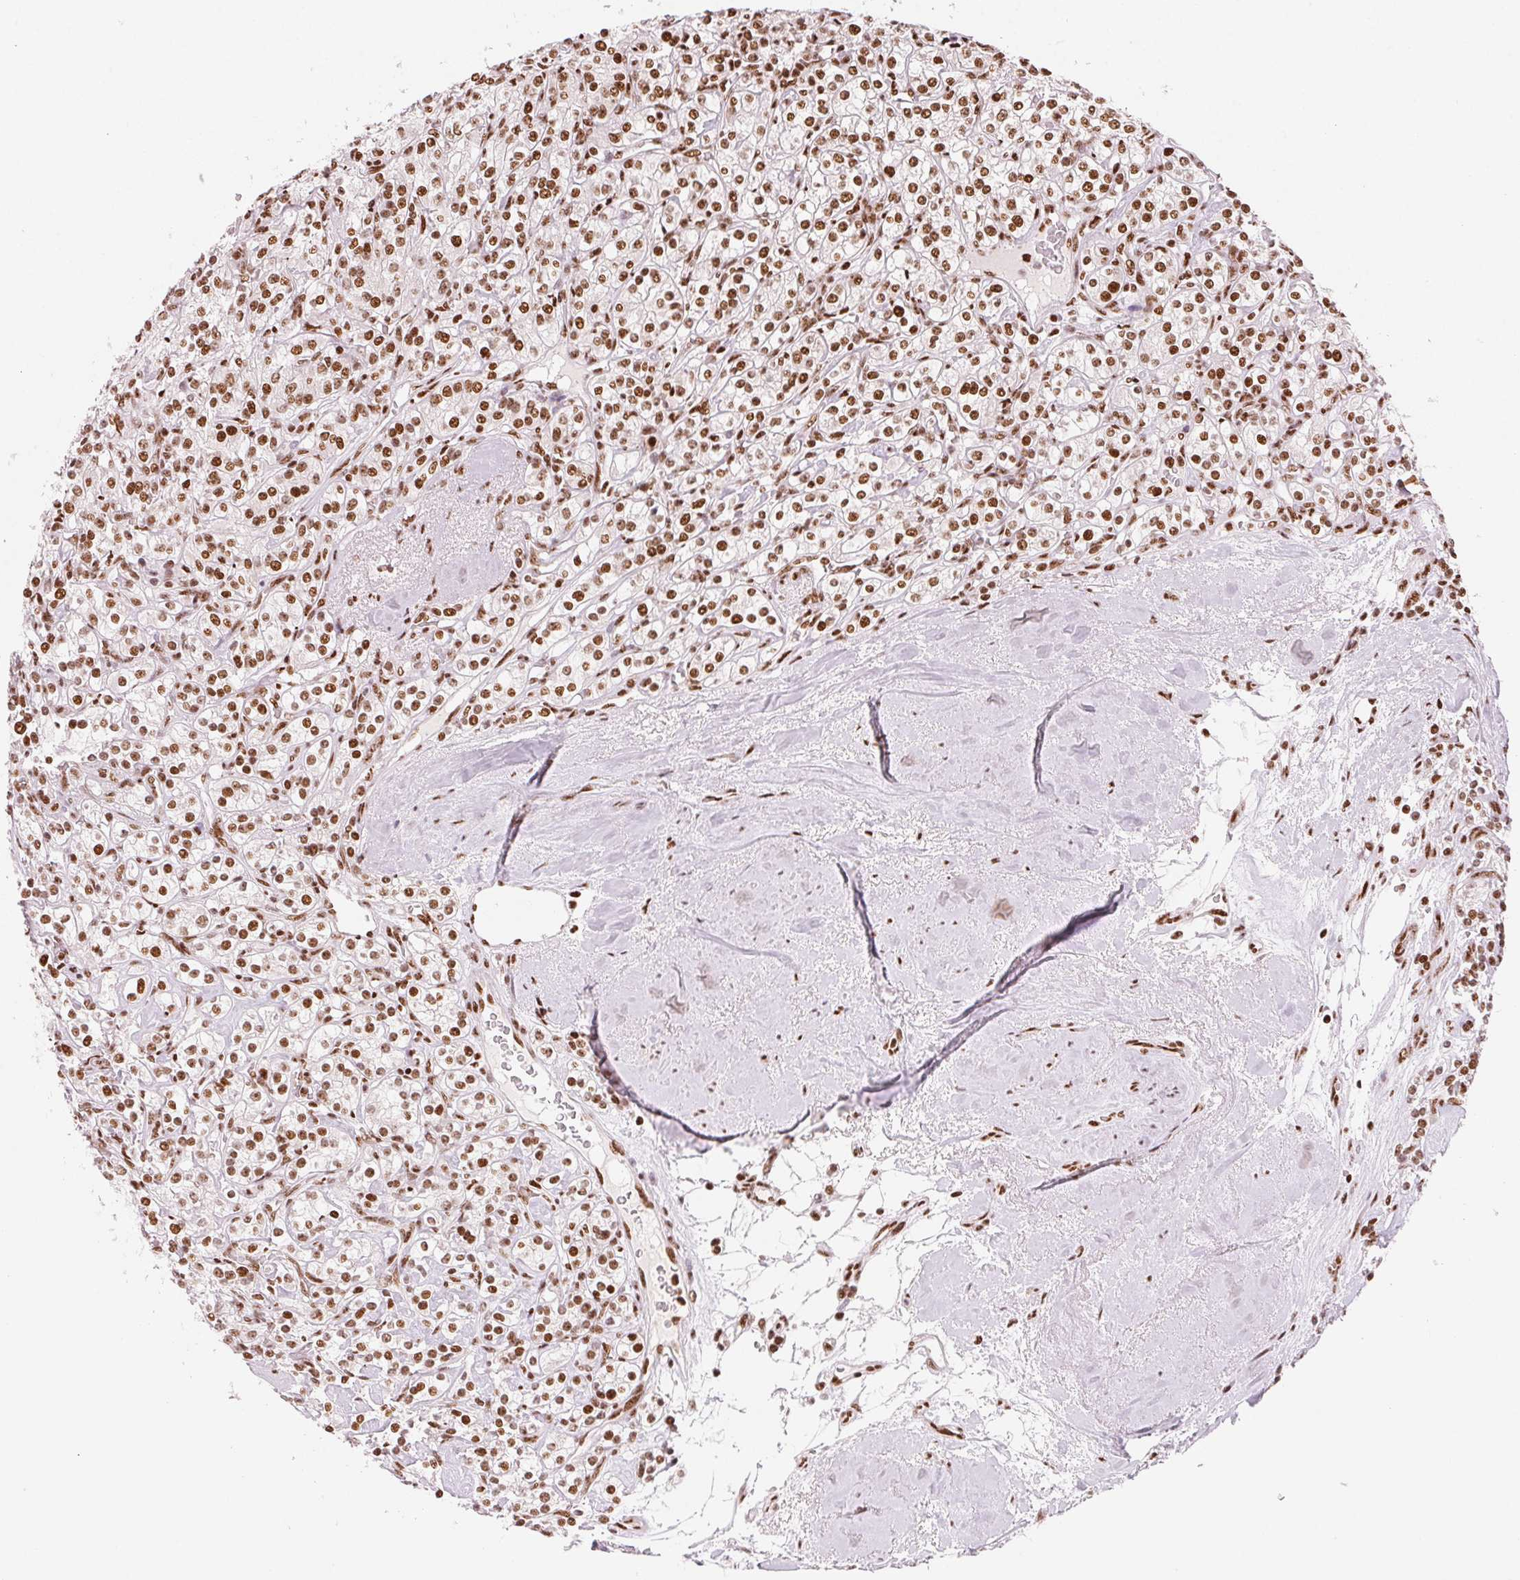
{"staining": {"intensity": "moderate", "quantity": ">75%", "location": "nuclear"}, "tissue": "renal cancer", "cell_type": "Tumor cells", "image_type": "cancer", "snomed": [{"axis": "morphology", "description": "Adenocarcinoma, NOS"}, {"axis": "topography", "description": "Kidney"}], "caption": "The photomicrograph shows a brown stain indicating the presence of a protein in the nuclear of tumor cells in renal cancer (adenocarcinoma).", "gene": "NXF1", "patient": {"sex": "male", "age": 77}}